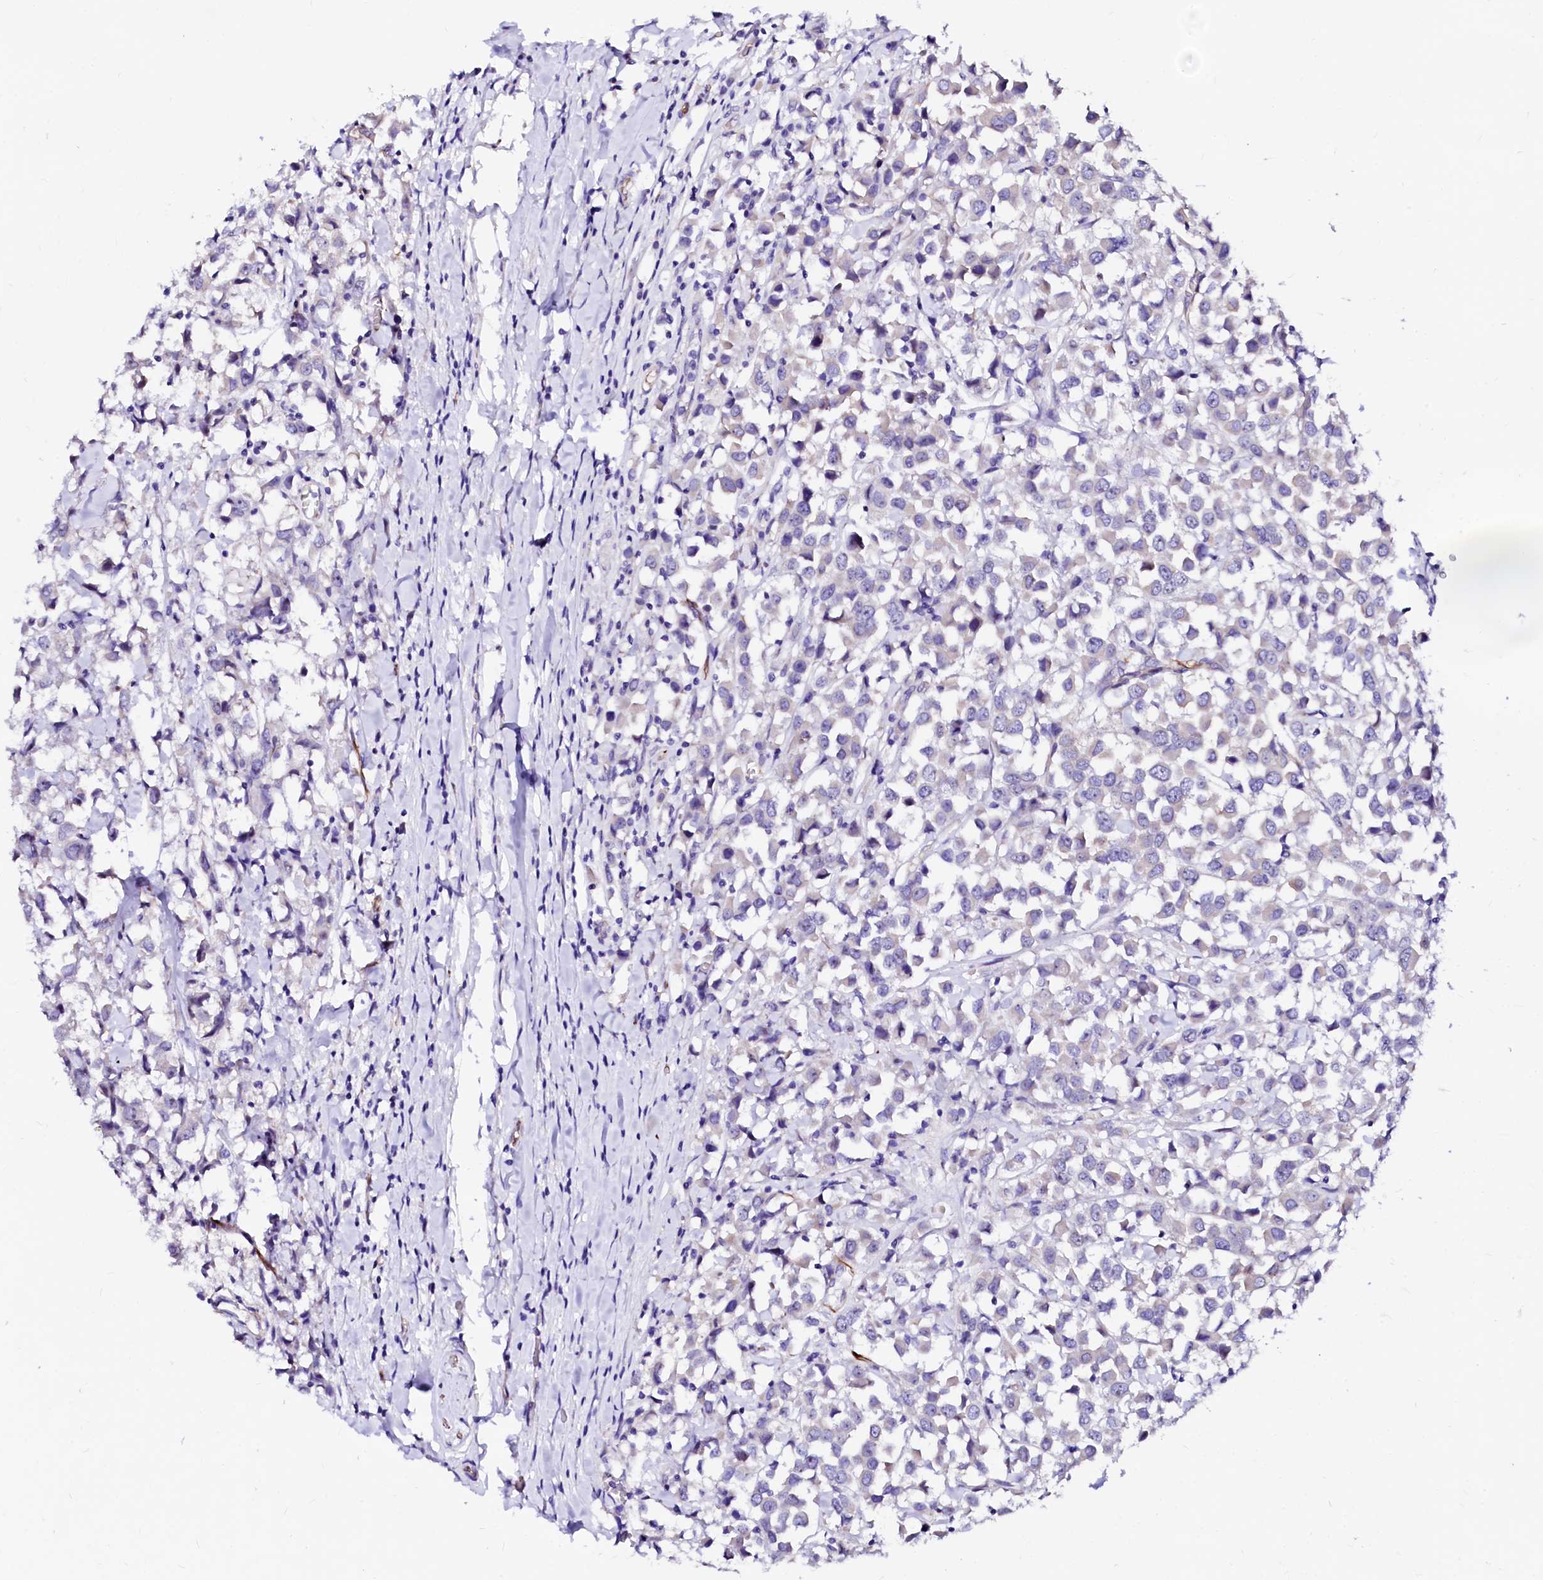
{"staining": {"intensity": "negative", "quantity": "none", "location": "none"}, "tissue": "breast cancer", "cell_type": "Tumor cells", "image_type": "cancer", "snomed": [{"axis": "morphology", "description": "Duct carcinoma"}, {"axis": "topography", "description": "Breast"}], "caption": "Tumor cells show no significant positivity in breast infiltrating ductal carcinoma.", "gene": "SFR1", "patient": {"sex": "female", "age": 61}}